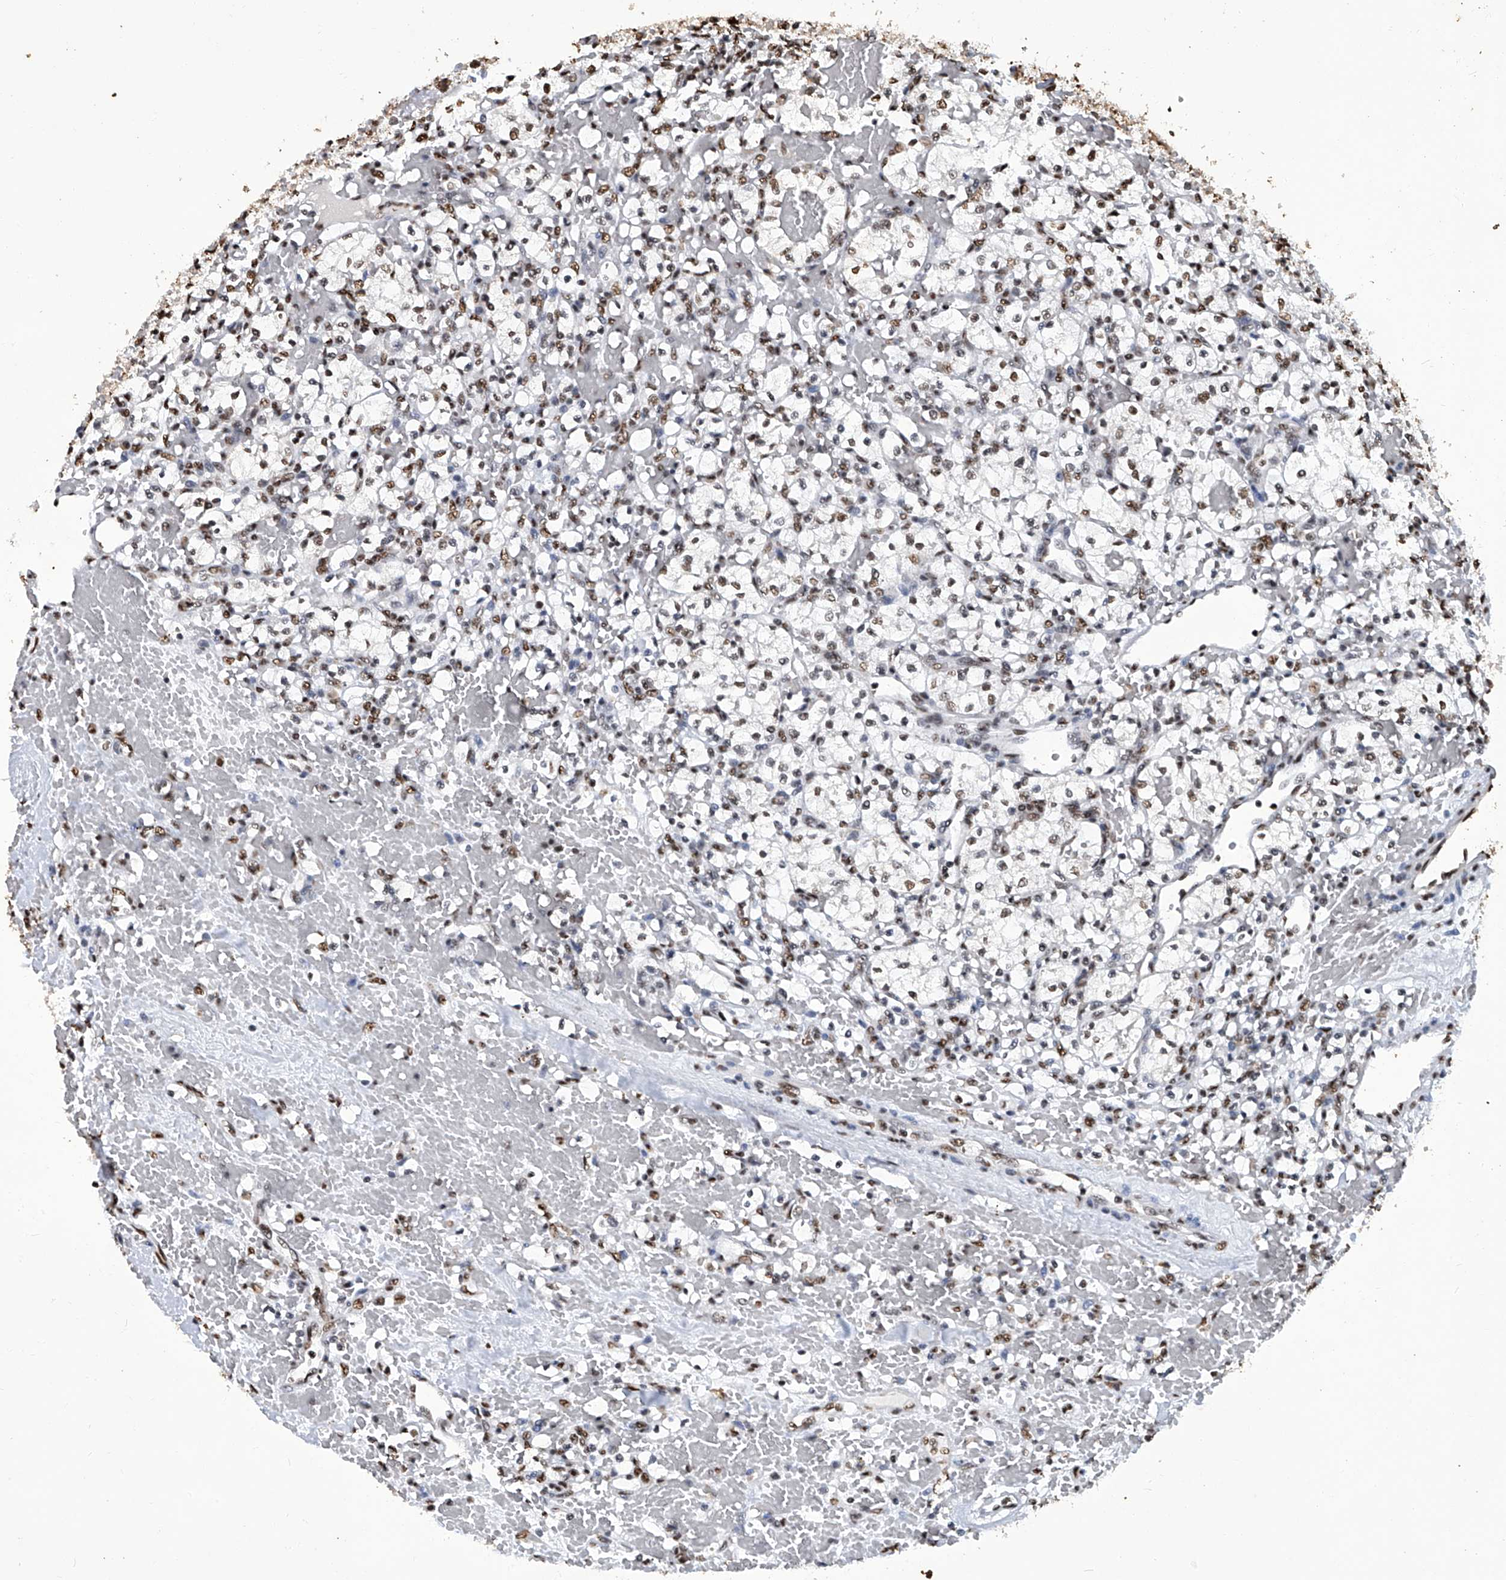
{"staining": {"intensity": "moderate", "quantity": "25%-75%", "location": "nuclear"}, "tissue": "renal cancer", "cell_type": "Tumor cells", "image_type": "cancer", "snomed": [{"axis": "morphology", "description": "Adenocarcinoma, NOS"}, {"axis": "topography", "description": "Kidney"}], "caption": "Immunohistochemistry (IHC) of renal cancer (adenocarcinoma) shows medium levels of moderate nuclear expression in about 25%-75% of tumor cells.", "gene": "HBP1", "patient": {"sex": "female", "age": 60}}